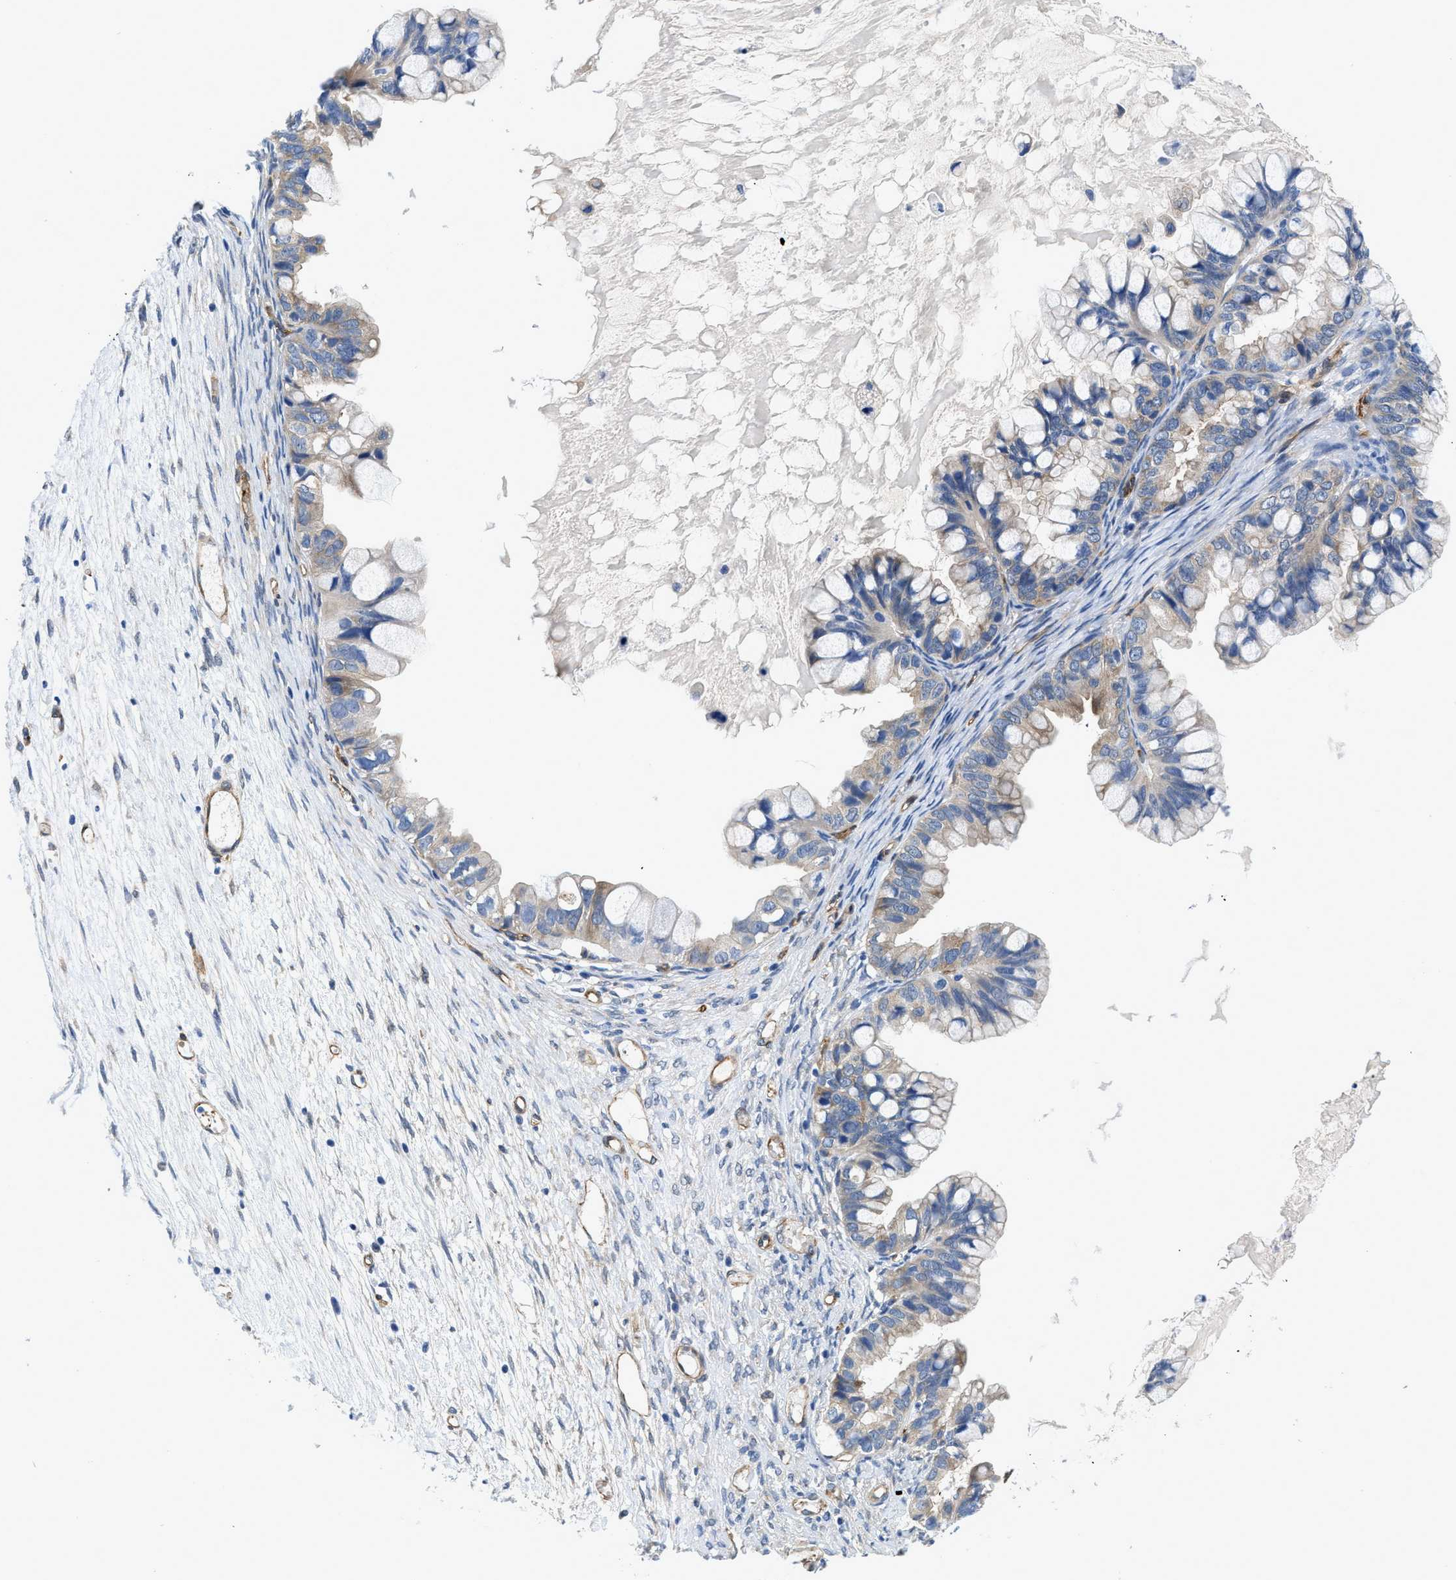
{"staining": {"intensity": "weak", "quantity": "<25%", "location": "cytoplasmic/membranous"}, "tissue": "ovarian cancer", "cell_type": "Tumor cells", "image_type": "cancer", "snomed": [{"axis": "morphology", "description": "Cystadenocarcinoma, mucinous, NOS"}, {"axis": "topography", "description": "Ovary"}], "caption": "Immunohistochemistry (IHC) micrograph of ovarian cancer (mucinous cystadenocarcinoma) stained for a protein (brown), which shows no staining in tumor cells. (IHC, brightfield microscopy, high magnification).", "gene": "RAPH1", "patient": {"sex": "female", "age": 80}}